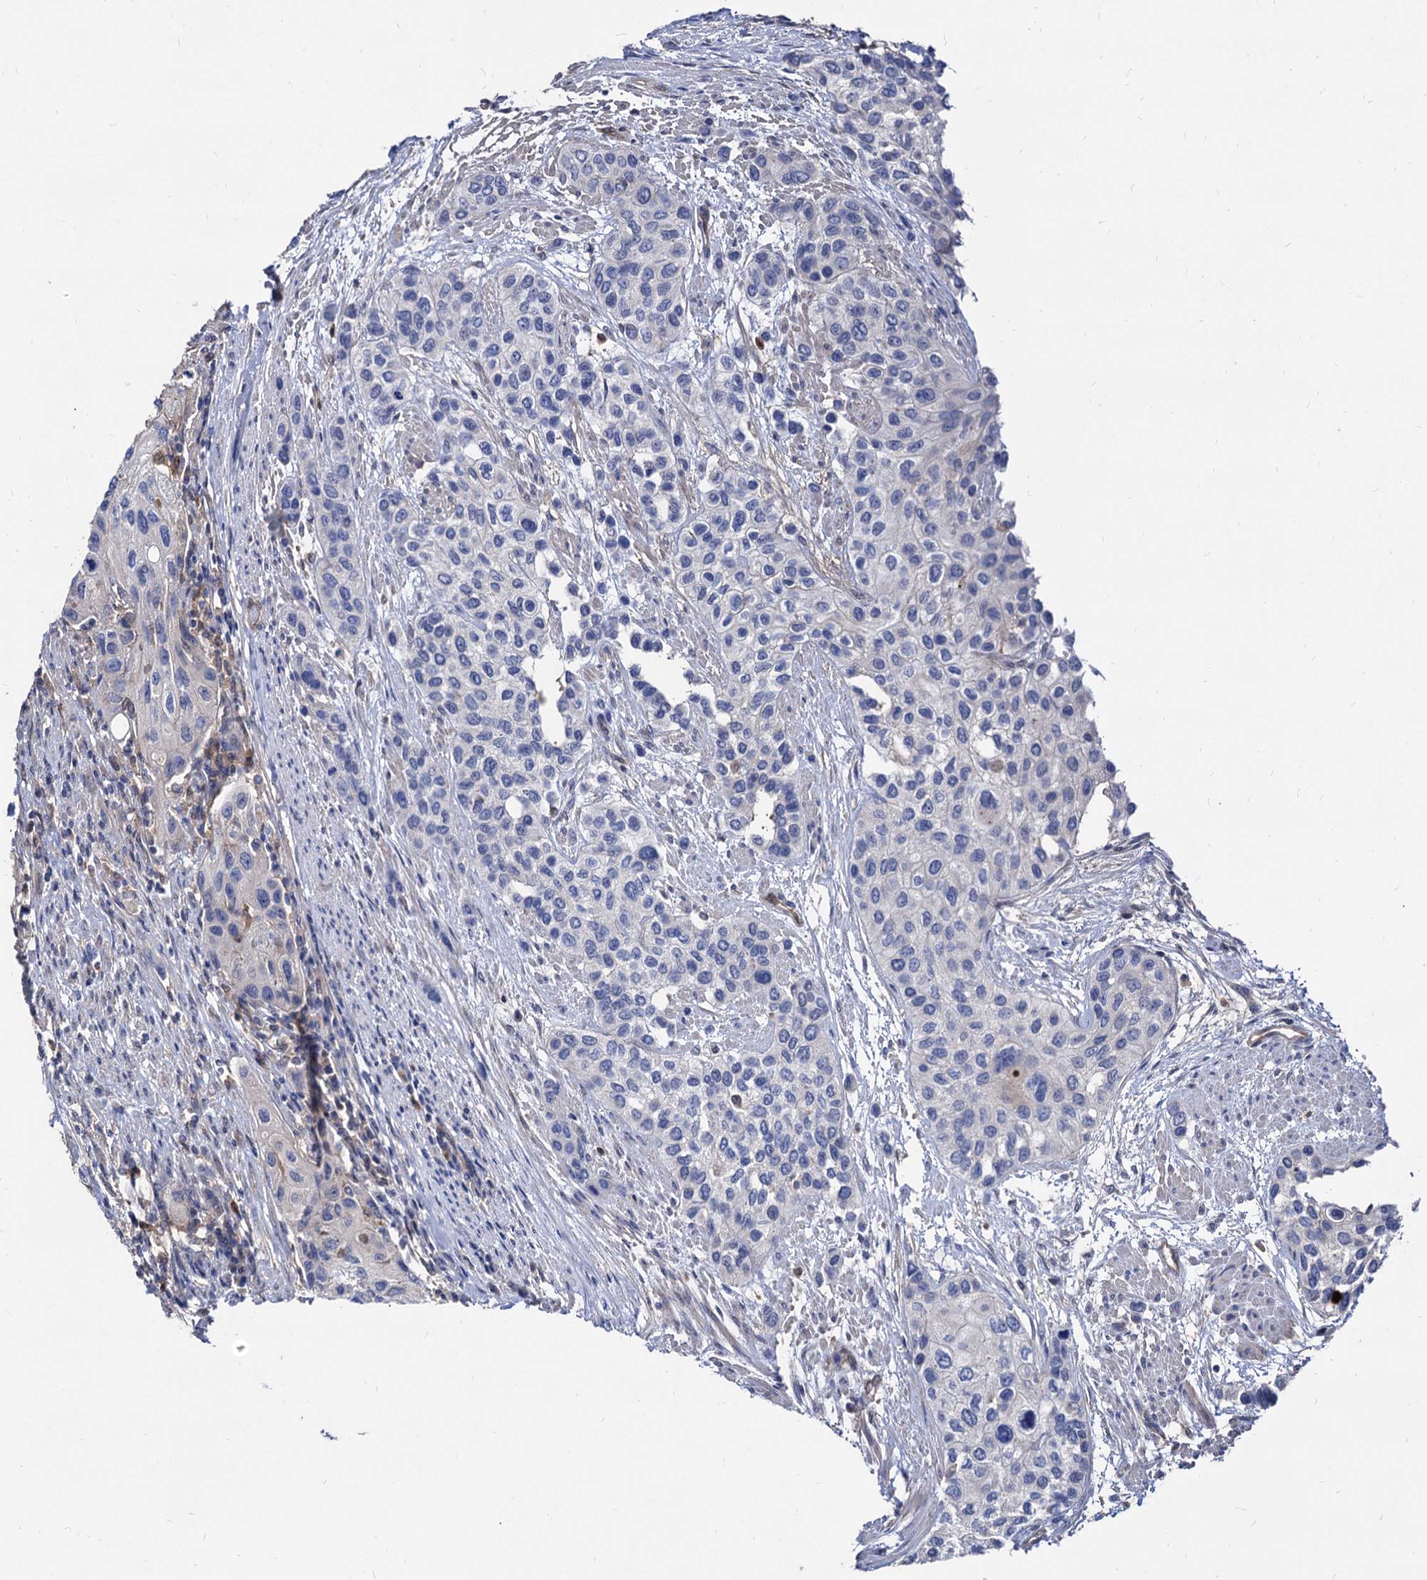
{"staining": {"intensity": "negative", "quantity": "none", "location": "none"}, "tissue": "urothelial cancer", "cell_type": "Tumor cells", "image_type": "cancer", "snomed": [{"axis": "morphology", "description": "Normal tissue, NOS"}, {"axis": "morphology", "description": "Urothelial carcinoma, High grade"}, {"axis": "topography", "description": "Vascular tissue"}, {"axis": "topography", "description": "Urinary bladder"}], "caption": "This is an IHC photomicrograph of human urothelial carcinoma (high-grade). There is no positivity in tumor cells.", "gene": "CPPED1", "patient": {"sex": "female", "age": 56}}